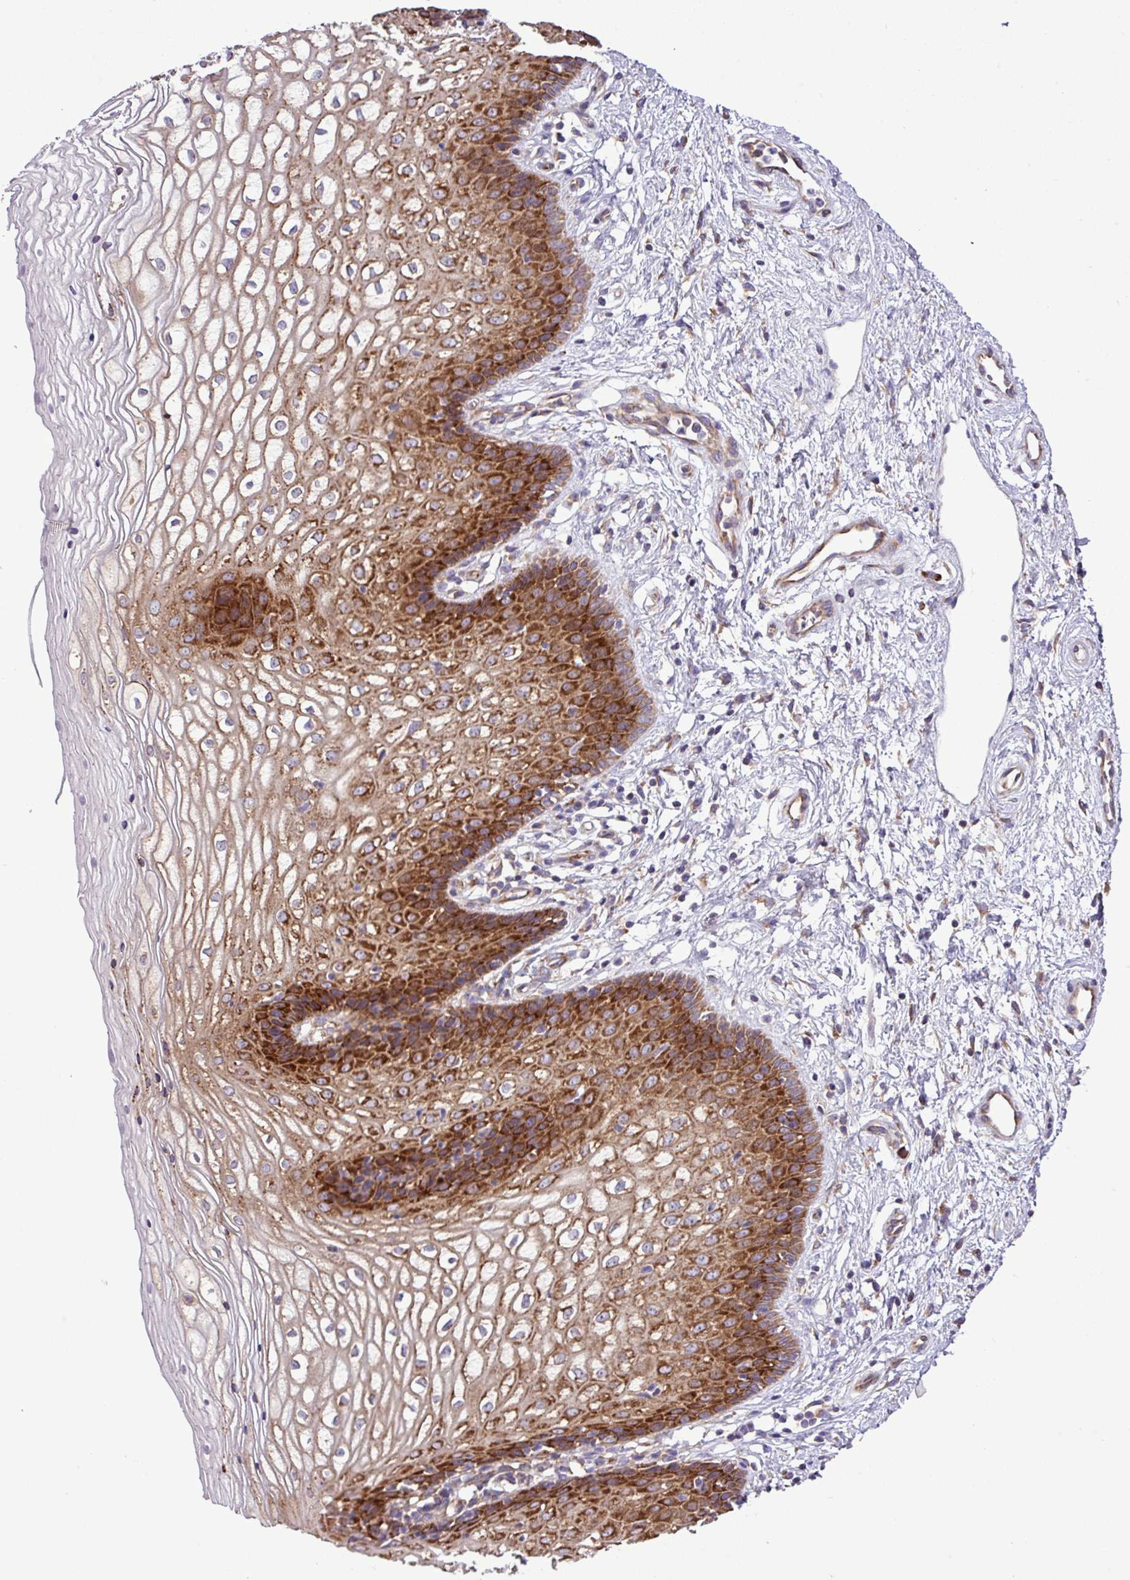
{"staining": {"intensity": "strong", "quantity": "25%-75%", "location": "cytoplasmic/membranous"}, "tissue": "vagina", "cell_type": "Squamous epithelial cells", "image_type": "normal", "snomed": [{"axis": "morphology", "description": "Normal tissue, NOS"}, {"axis": "topography", "description": "Vagina"}], "caption": "Vagina stained with a brown dye exhibits strong cytoplasmic/membranous positive expression in about 25%-75% of squamous epithelial cells.", "gene": "RPL13", "patient": {"sex": "female", "age": 34}}